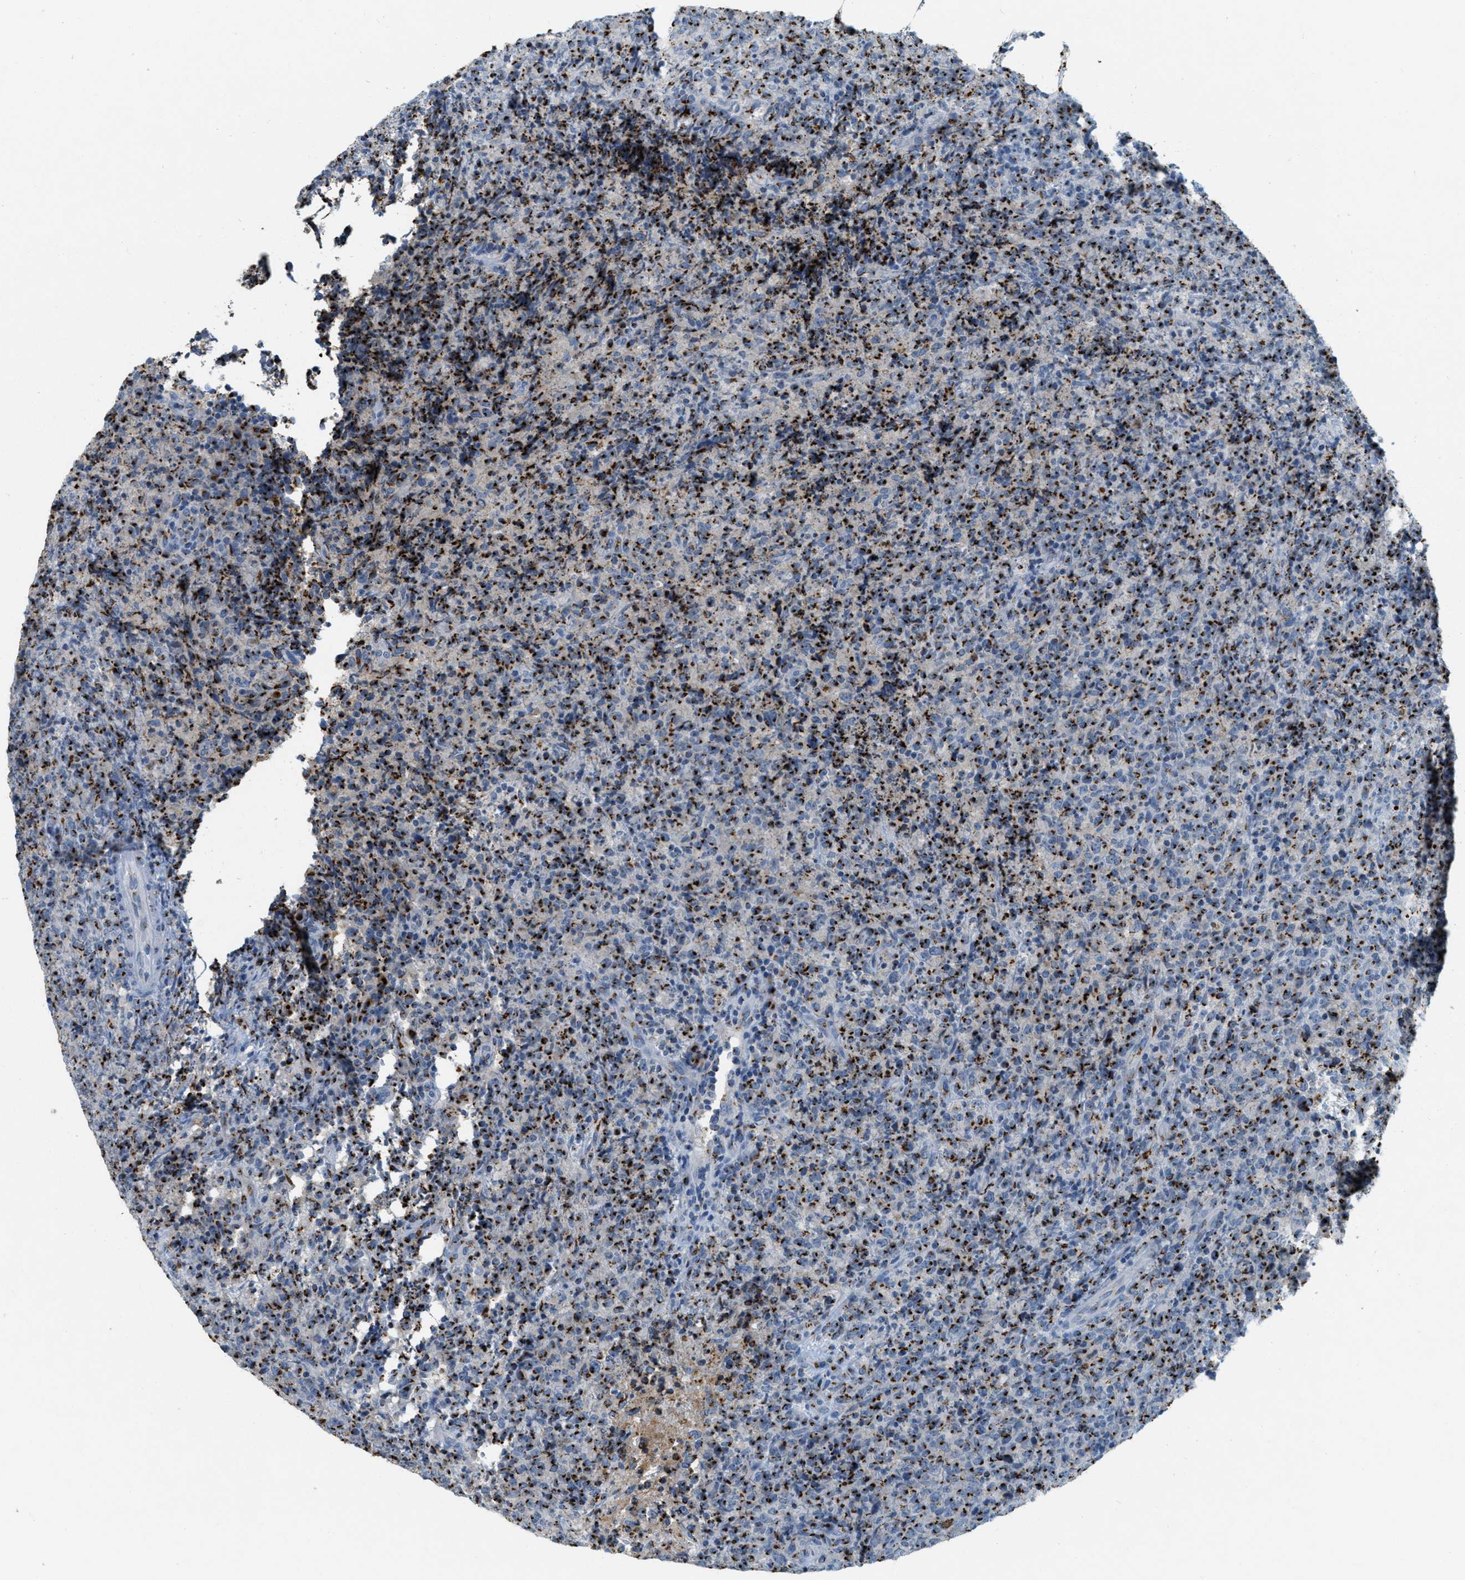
{"staining": {"intensity": "strong", "quantity": "25%-75%", "location": "cytoplasmic/membranous"}, "tissue": "lymphoma", "cell_type": "Tumor cells", "image_type": "cancer", "snomed": [{"axis": "morphology", "description": "Malignant lymphoma, non-Hodgkin's type, High grade"}, {"axis": "topography", "description": "Tonsil"}], "caption": "The image exhibits staining of lymphoma, revealing strong cytoplasmic/membranous protein positivity (brown color) within tumor cells.", "gene": "ENTPD4", "patient": {"sex": "female", "age": 36}}